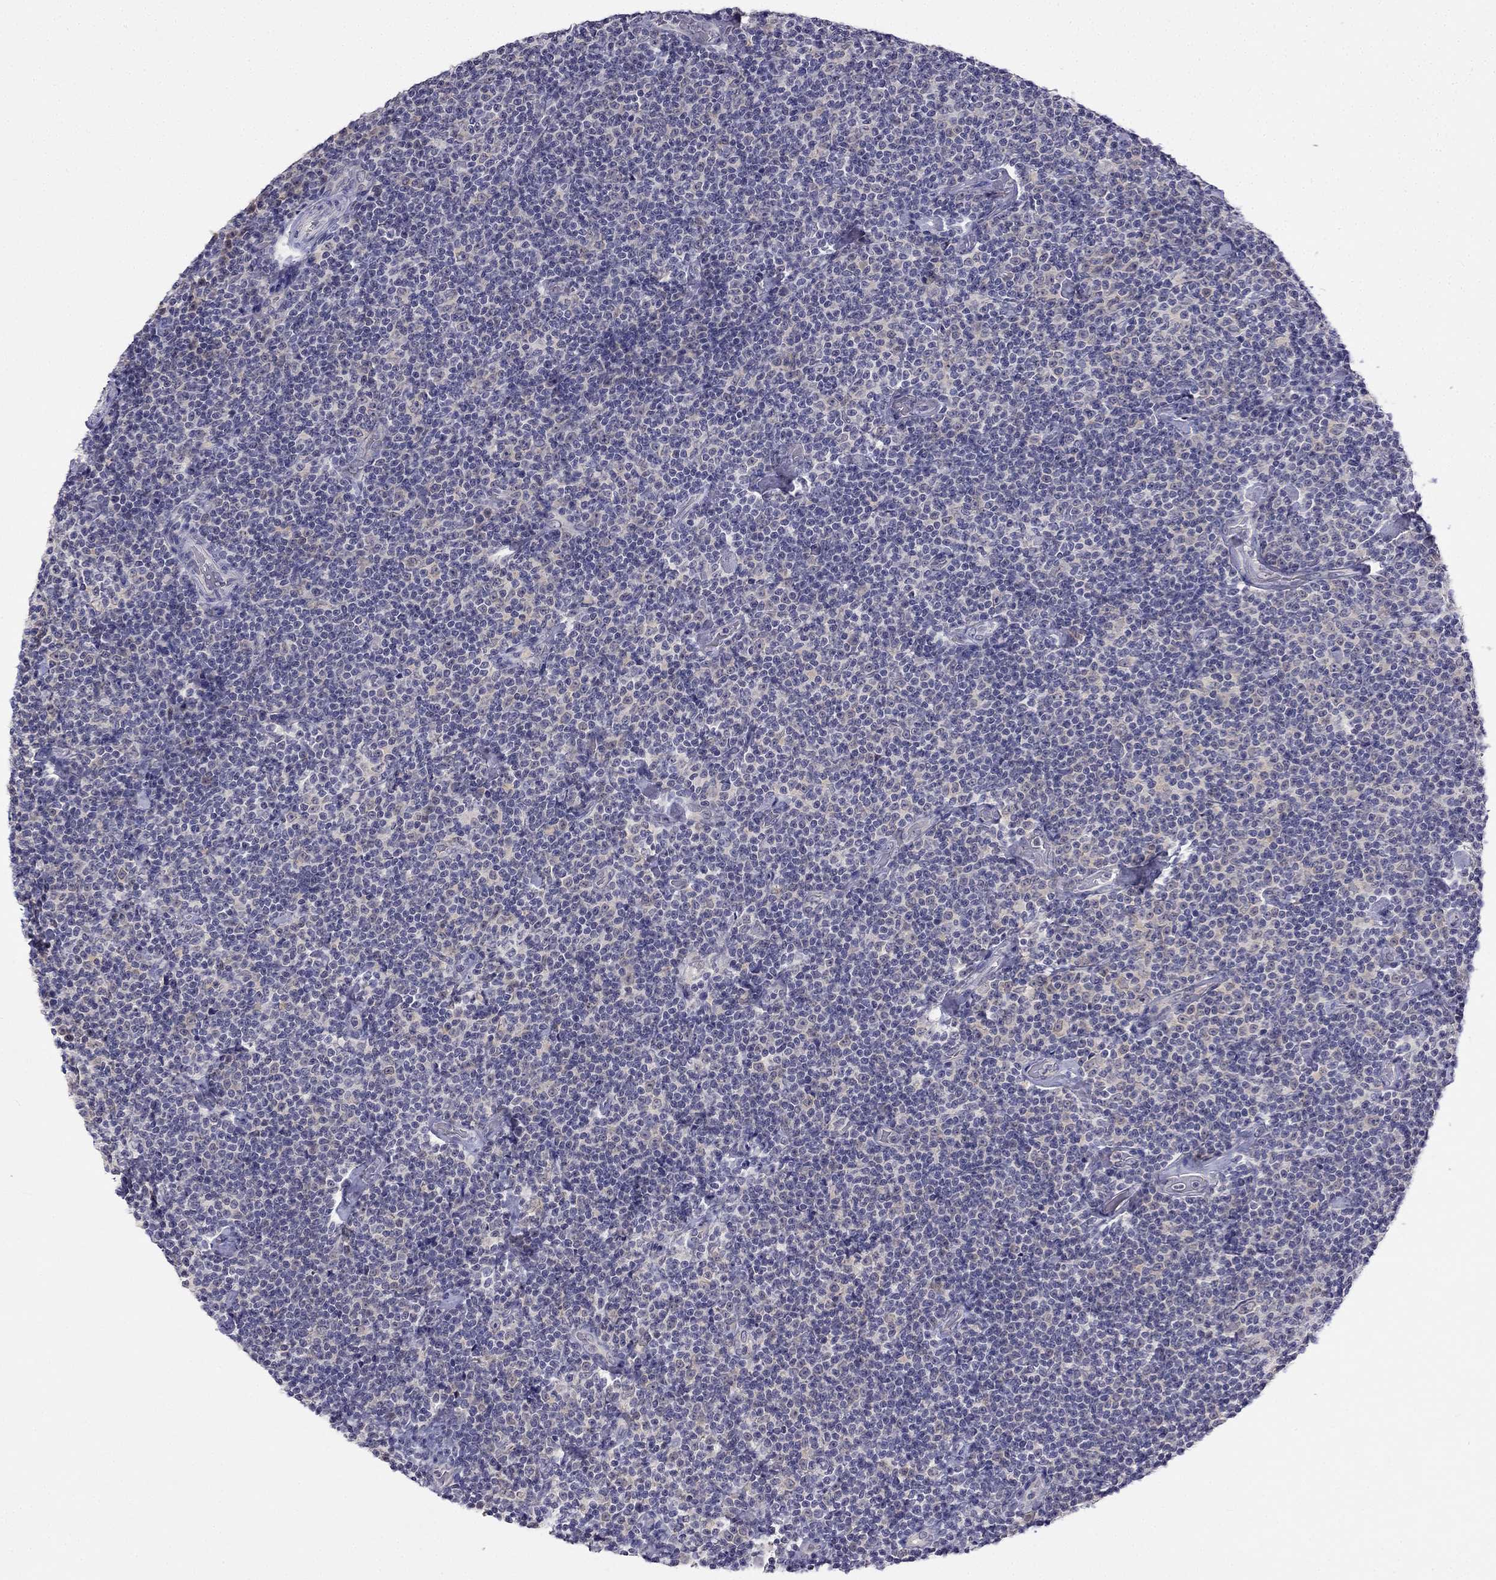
{"staining": {"intensity": "negative", "quantity": "none", "location": "none"}, "tissue": "lymphoma", "cell_type": "Tumor cells", "image_type": "cancer", "snomed": [{"axis": "morphology", "description": "Malignant lymphoma, non-Hodgkin's type, Low grade"}, {"axis": "topography", "description": "Lymph node"}], "caption": "Image shows no protein positivity in tumor cells of lymphoma tissue. The staining was performed using DAB to visualize the protein expression in brown, while the nuclei were stained in blue with hematoxylin (Magnification: 20x).", "gene": "C16orf89", "patient": {"sex": "male", "age": 81}}